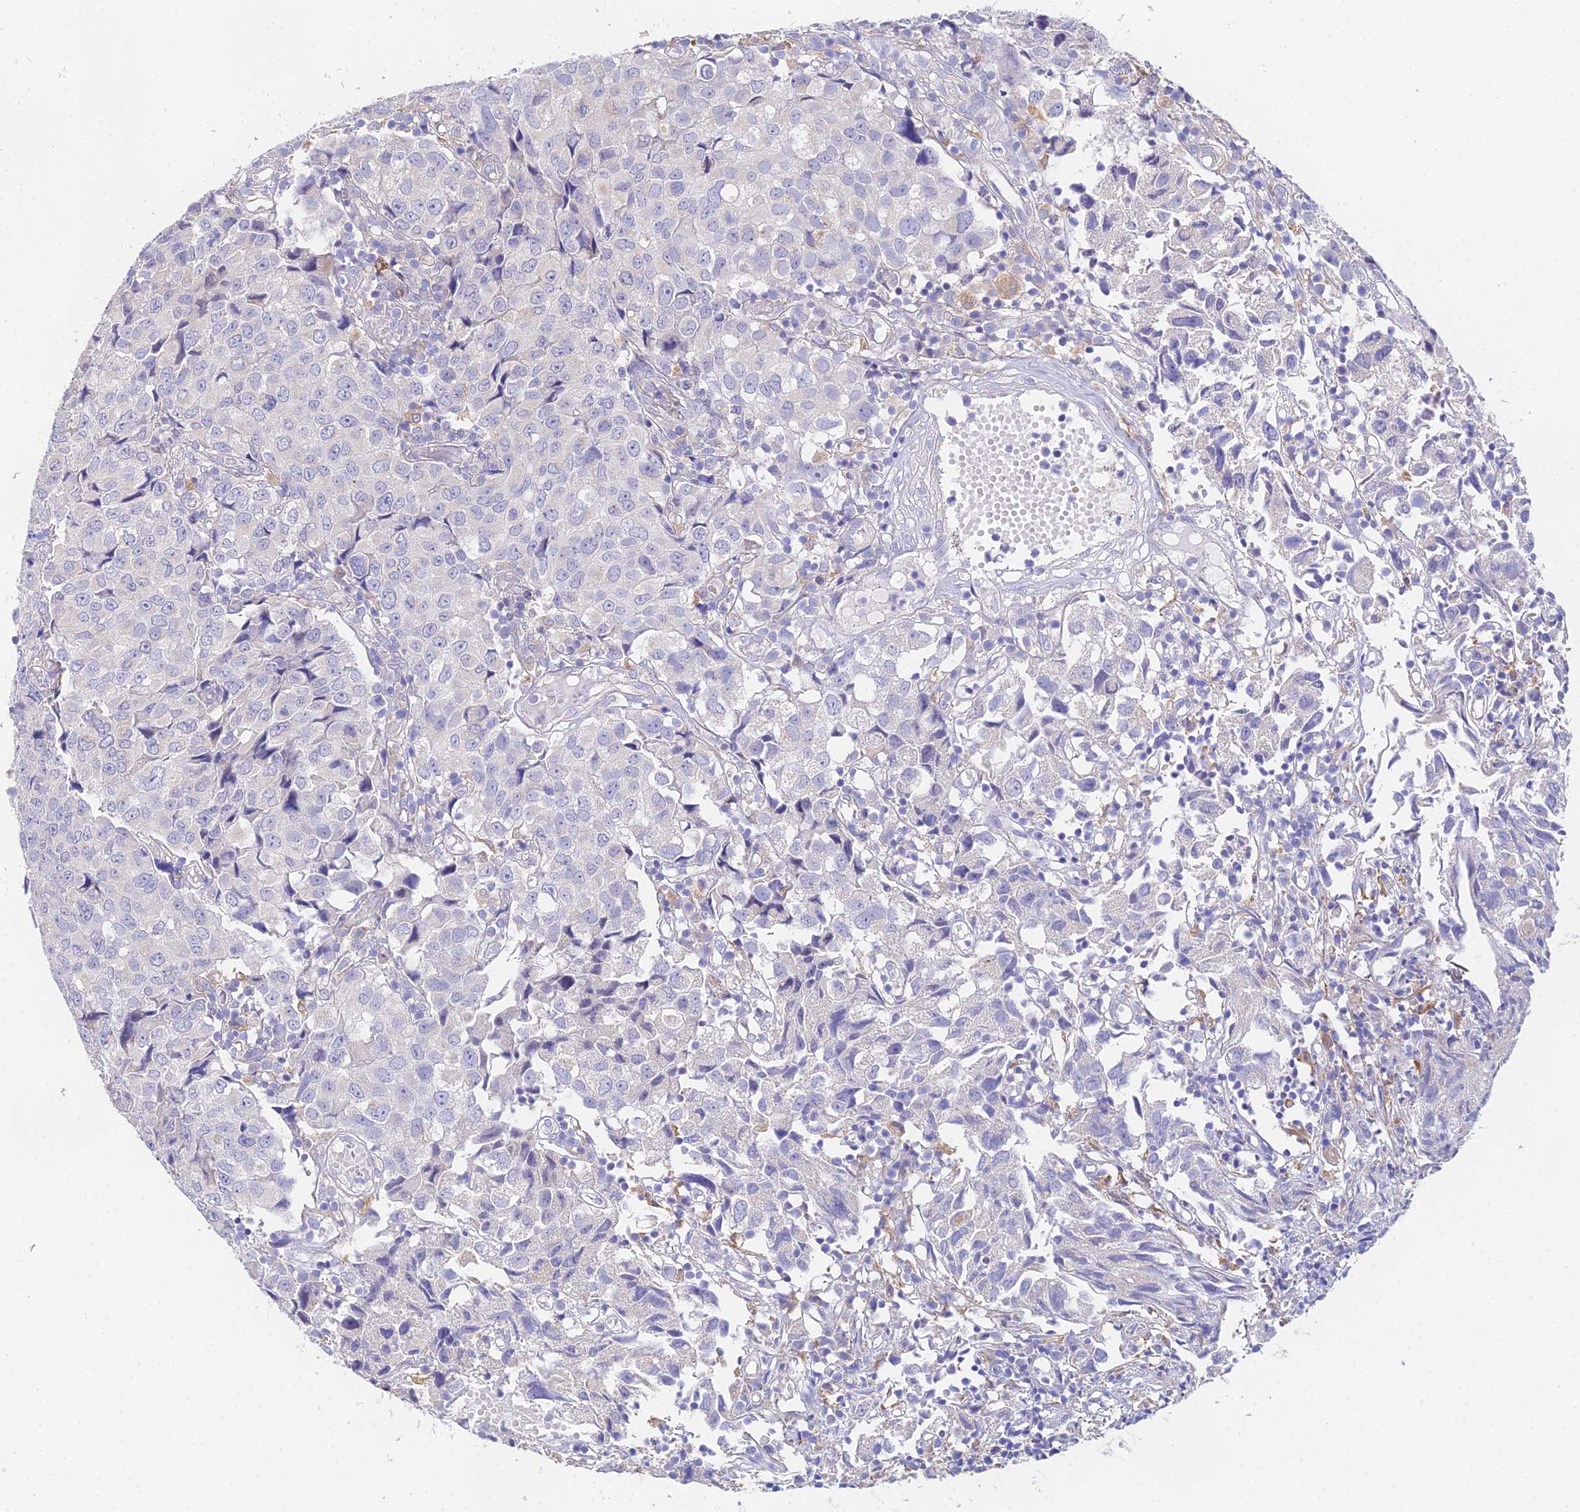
{"staining": {"intensity": "negative", "quantity": "none", "location": "none"}, "tissue": "urothelial cancer", "cell_type": "Tumor cells", "image_type": "cancer", "snomed": [{"axis": "morphology", "description": "Urothelial carcinoma, High grade"}, {"axis": "topography", "description": "Urinary bladder"}], "caption": "A micrograph of human urothelial cancer is negative for staining in tumor cells.", "gene": "PPP2R2C", "patient": {"sex": "female", "age": 75}}